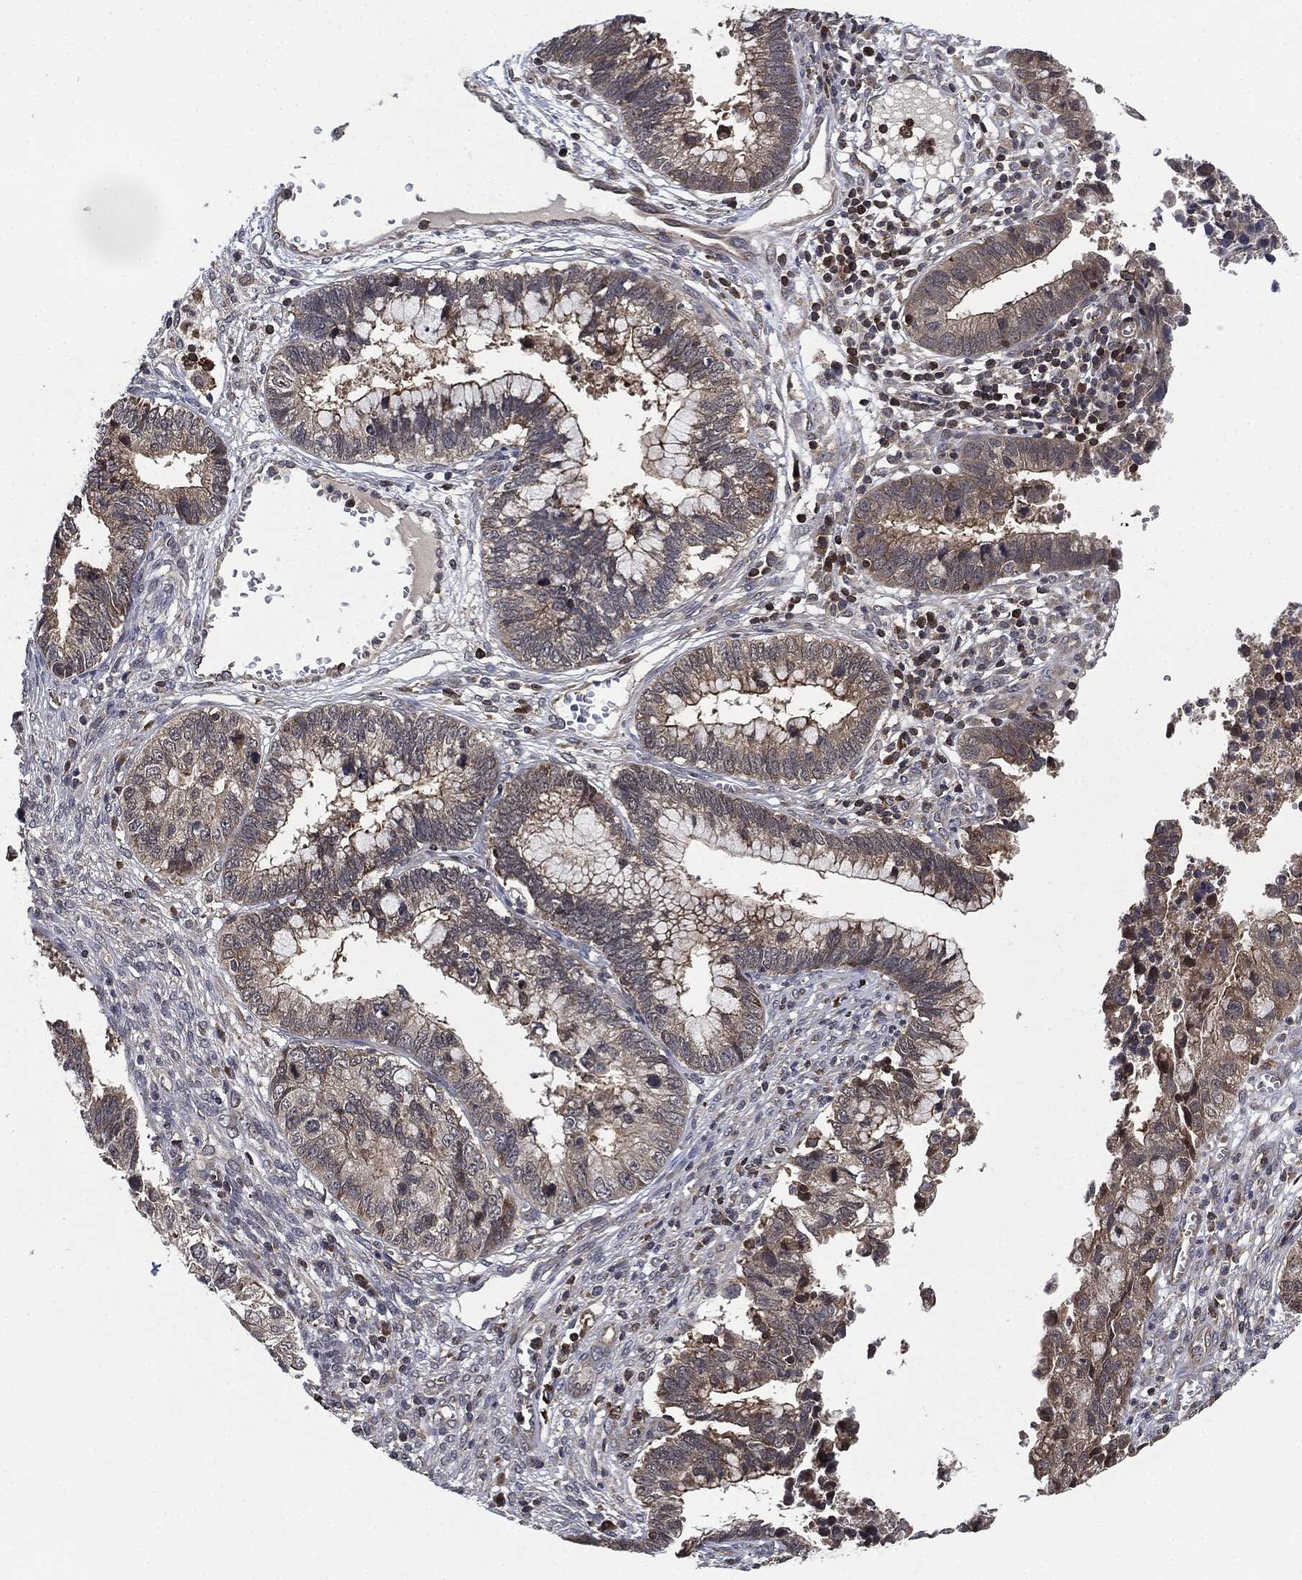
{"staining": {"intensity": "moderate", "quantity": "<25%", "location": "cytoplasmic/membranous"}, "tissue": "cervical cancer", "cell_type": "Tumor cells", "image_type": "cancer", "snomed": [{"axis": "morphology", "description": "Adenocarcinoma, NOS"}, {"axis": "topography", "description": "Cervix"}], "caption": "Immunohistochemistry (IHC) (DAB) staining of cervical cancer exhibits moderate cytoplasmic/membranous protein staining in approximately <25% of tumor cells.", "gene": "UBR1", "patient": {"sex": "female", "age": 44}}